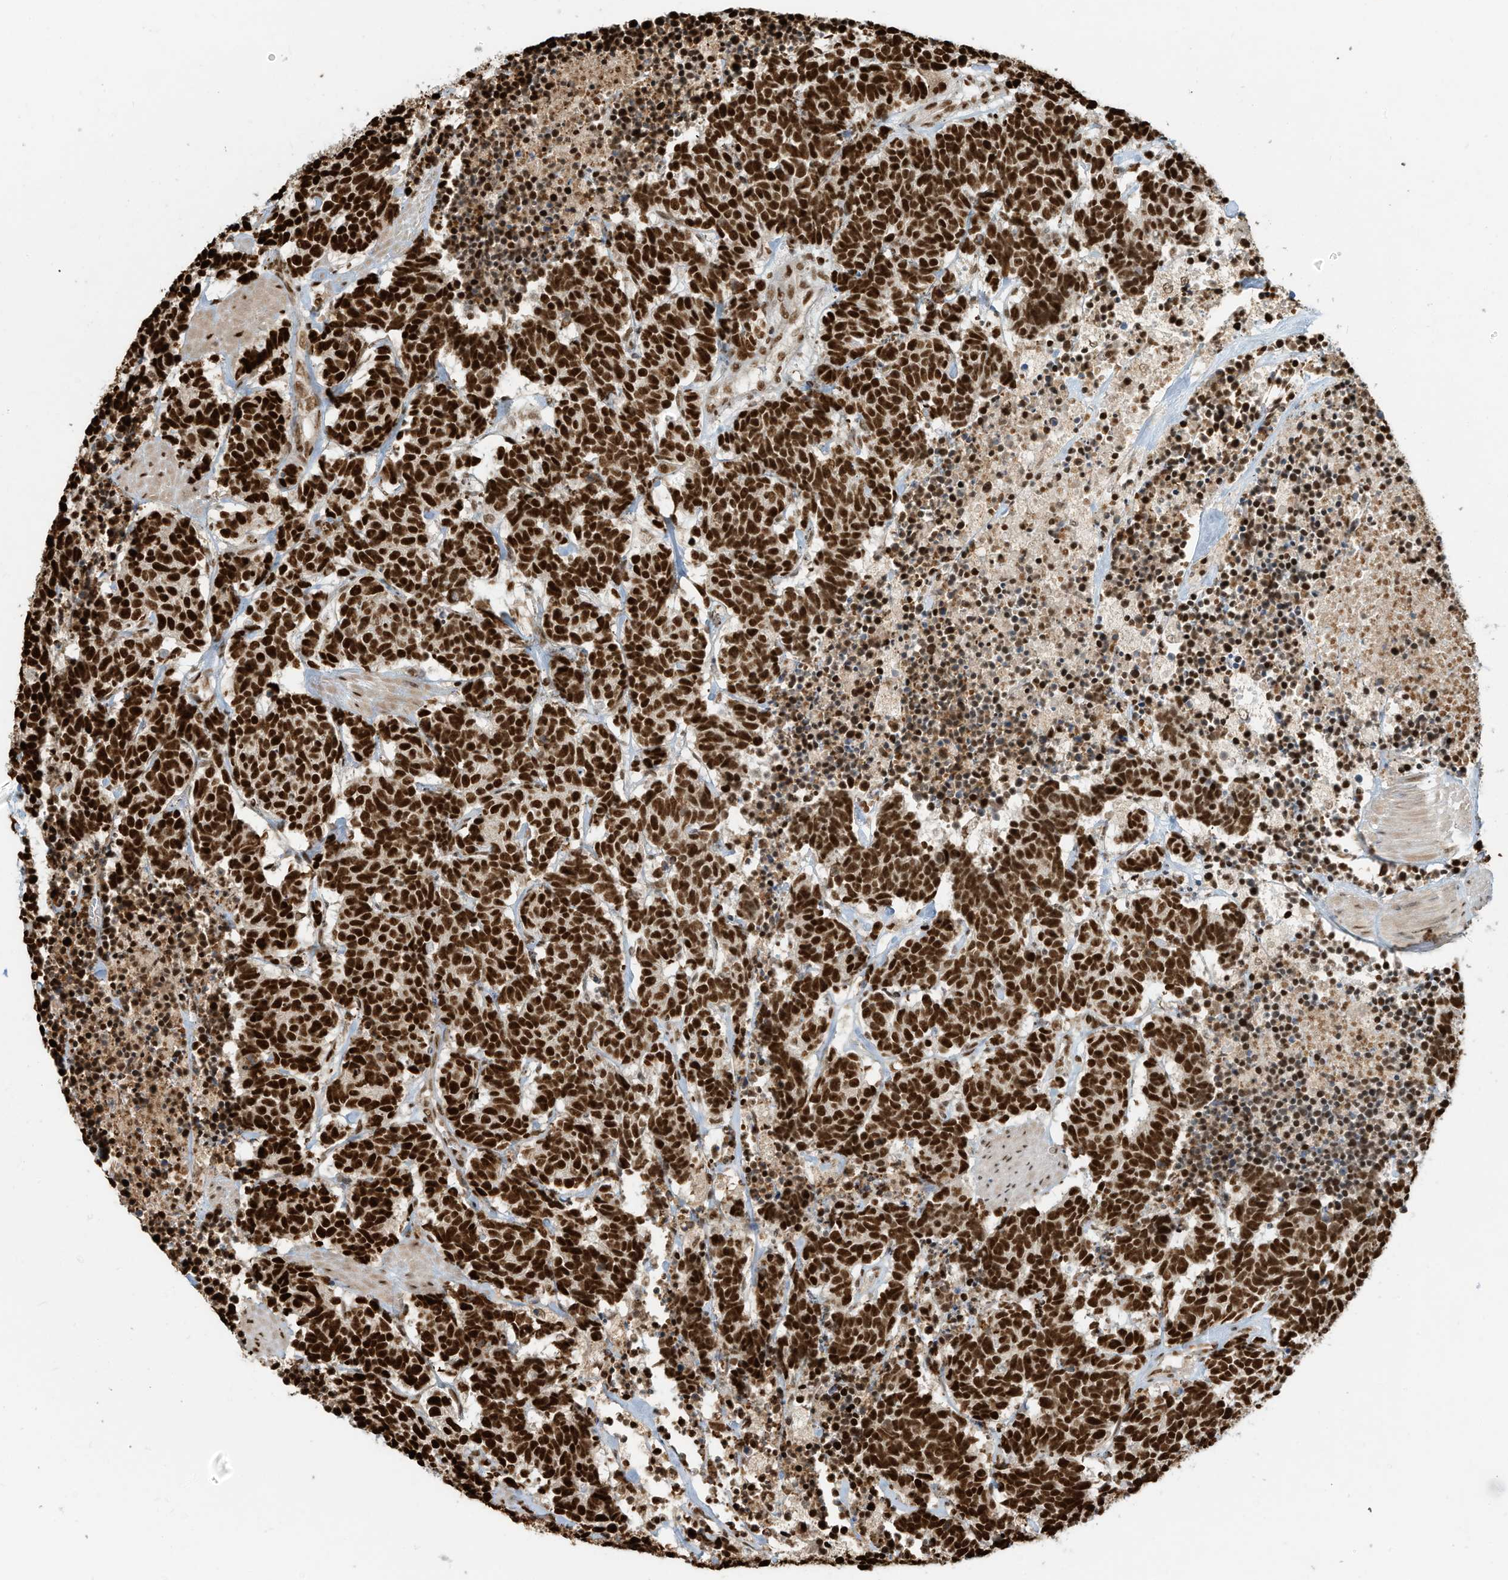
{"staining": {"intensity": "strong", "quantity": ">75%", "location": "nuclear"}, "tissue": "carcinoid", "cell_type": "Tumor cells", "image_type": "cancer", "snomed": [{"axis": "morphology", "description": "Carcinoma, NOS"}, {"axis": "morphology", "description": "Carcinoid, malignant, NOS"}, {"axis": "topography", "description": "Urinary bladder"}], "caption": "A high-resolution image shows immunohistochemistry (IHC) staining of carcinoid, which displays strong nuclear positivity in about >75% of tumor cells.", "gene": "SAMD15", "patient": {"sex": "male", "age": 57}}